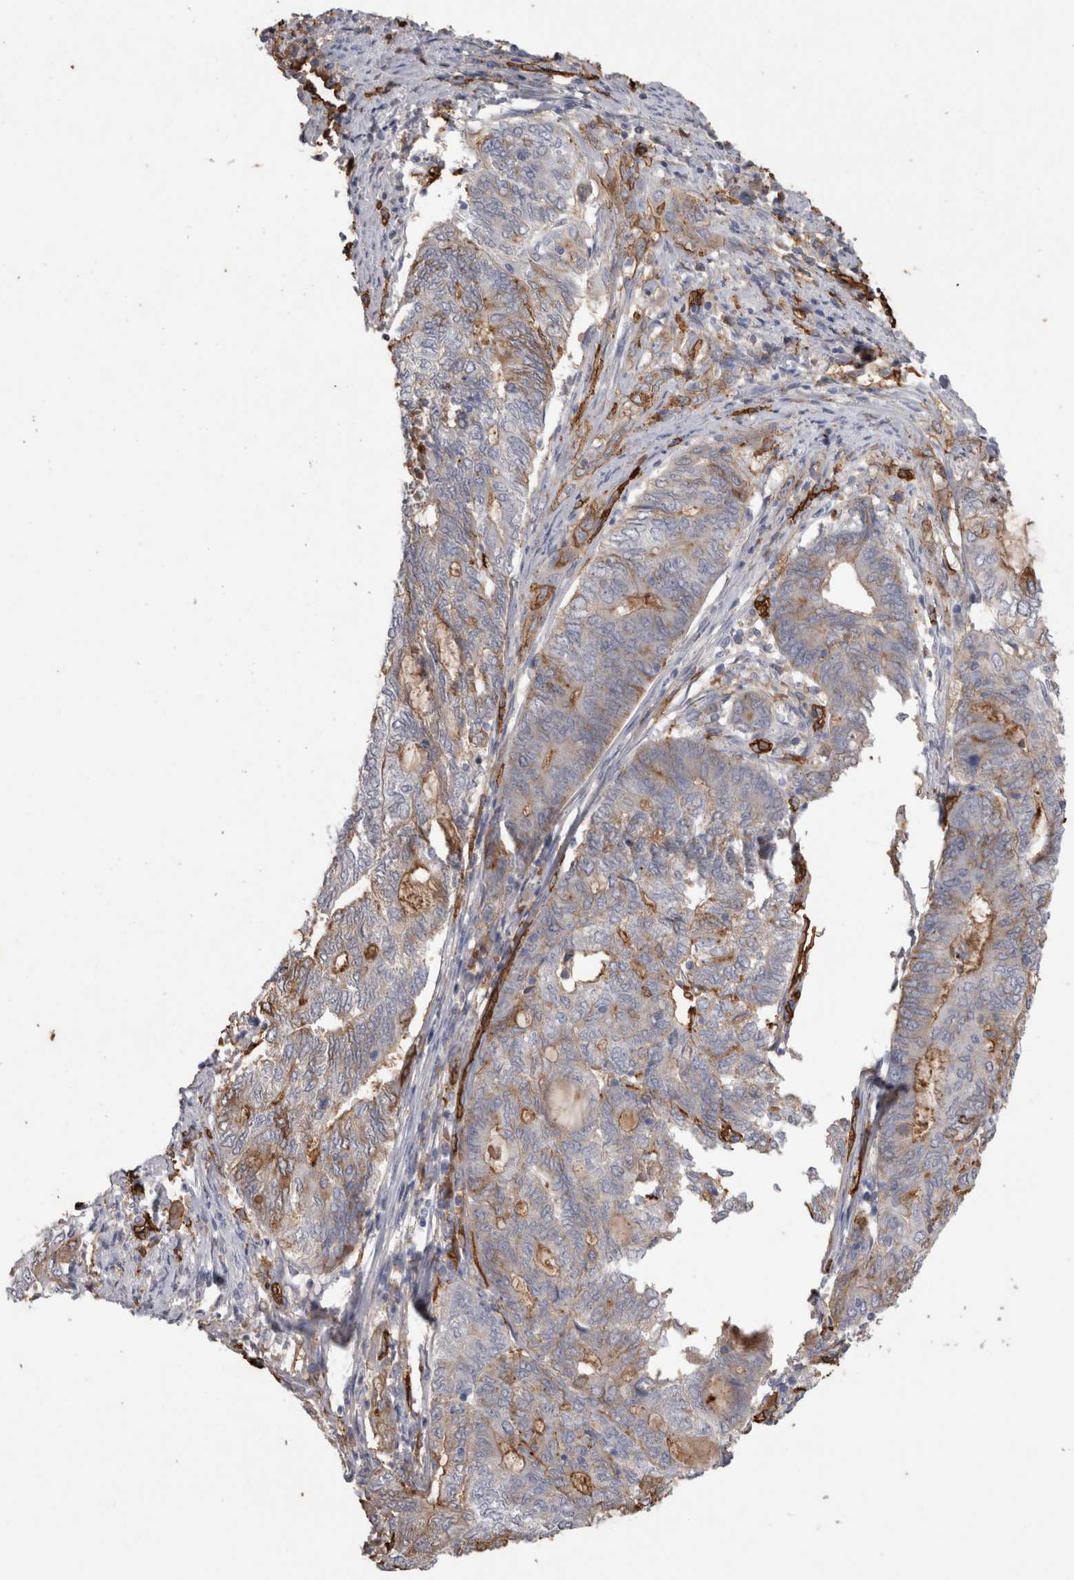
{"staining": {"intensity": "weak", "quantity": "<25%", "location": "cytoplasmic/membranous"}, "tissue": "endometrial cancer", "cell_type": "Tumor cells", "image_type": "cancer", "snomed": [{"axis": "morphology", "description": "Adenocarcinoma, NOS"}, {"axis": "topography", "description": "Uterus"}, {"axis": "topography", "description": "Endometrium"}], "caption": "Immunohistochemistry (IHC) of human adenocarcinoma (endometrial) reveals no positivity in tumor cells.", "gene": "IL17RC", "patient": {"sex": "female", "age": 70}}